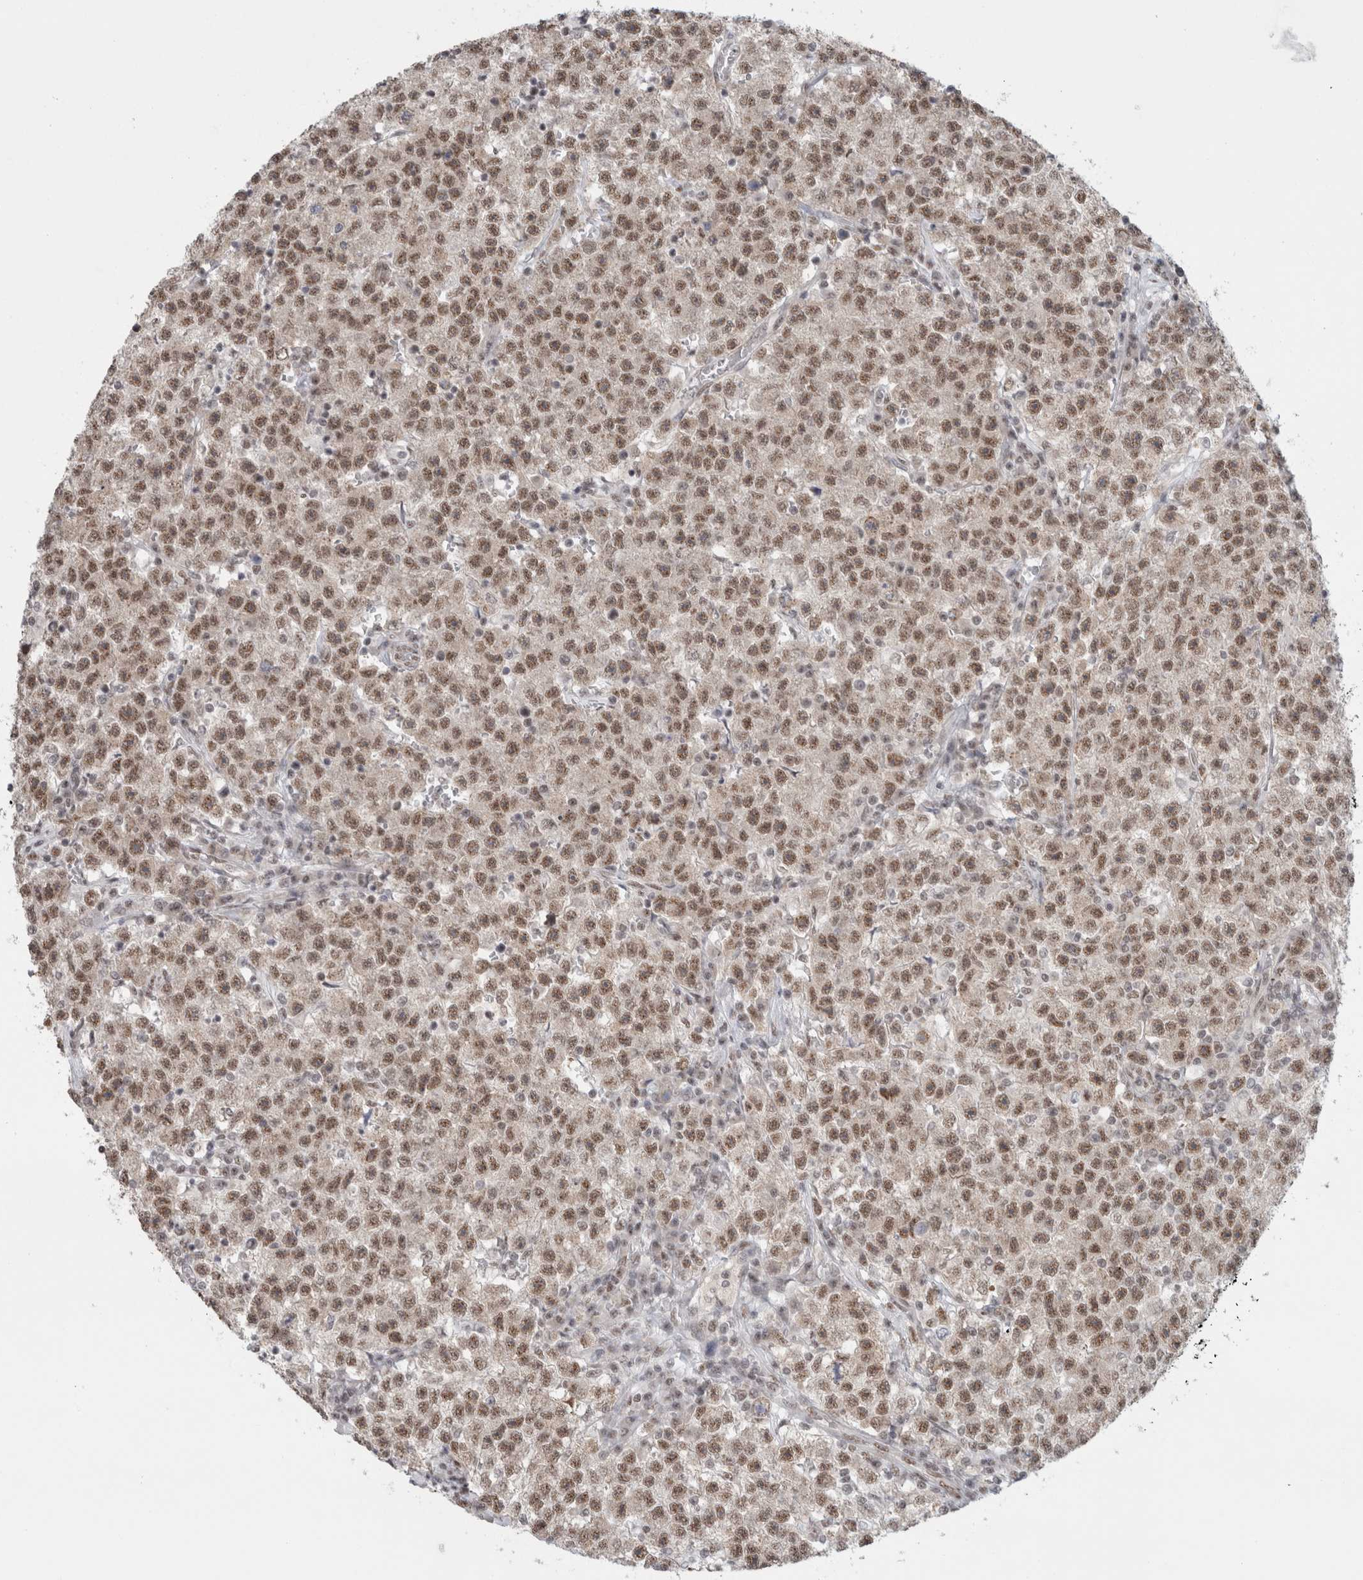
{"staining": {"intensity": "moderate", "quantity": ">75%", "location": "nuclear"}, "tissue": "testis cancer", "cell_type": "Tumor cells", "image_type": "cancer", "snomed": [{"axis": "morphology", "description": "Seminoma, NOS"}, {"axis": "topography", "description": "Testis"}], "caption": "About >75% of tumor cells in seminoma (testis) exhibit moderate nuclear protein positivity as visualized by brown immunohistochemical staining.", "gene": "TRMT12", "patient": {"sex": "male", "age": 22}}